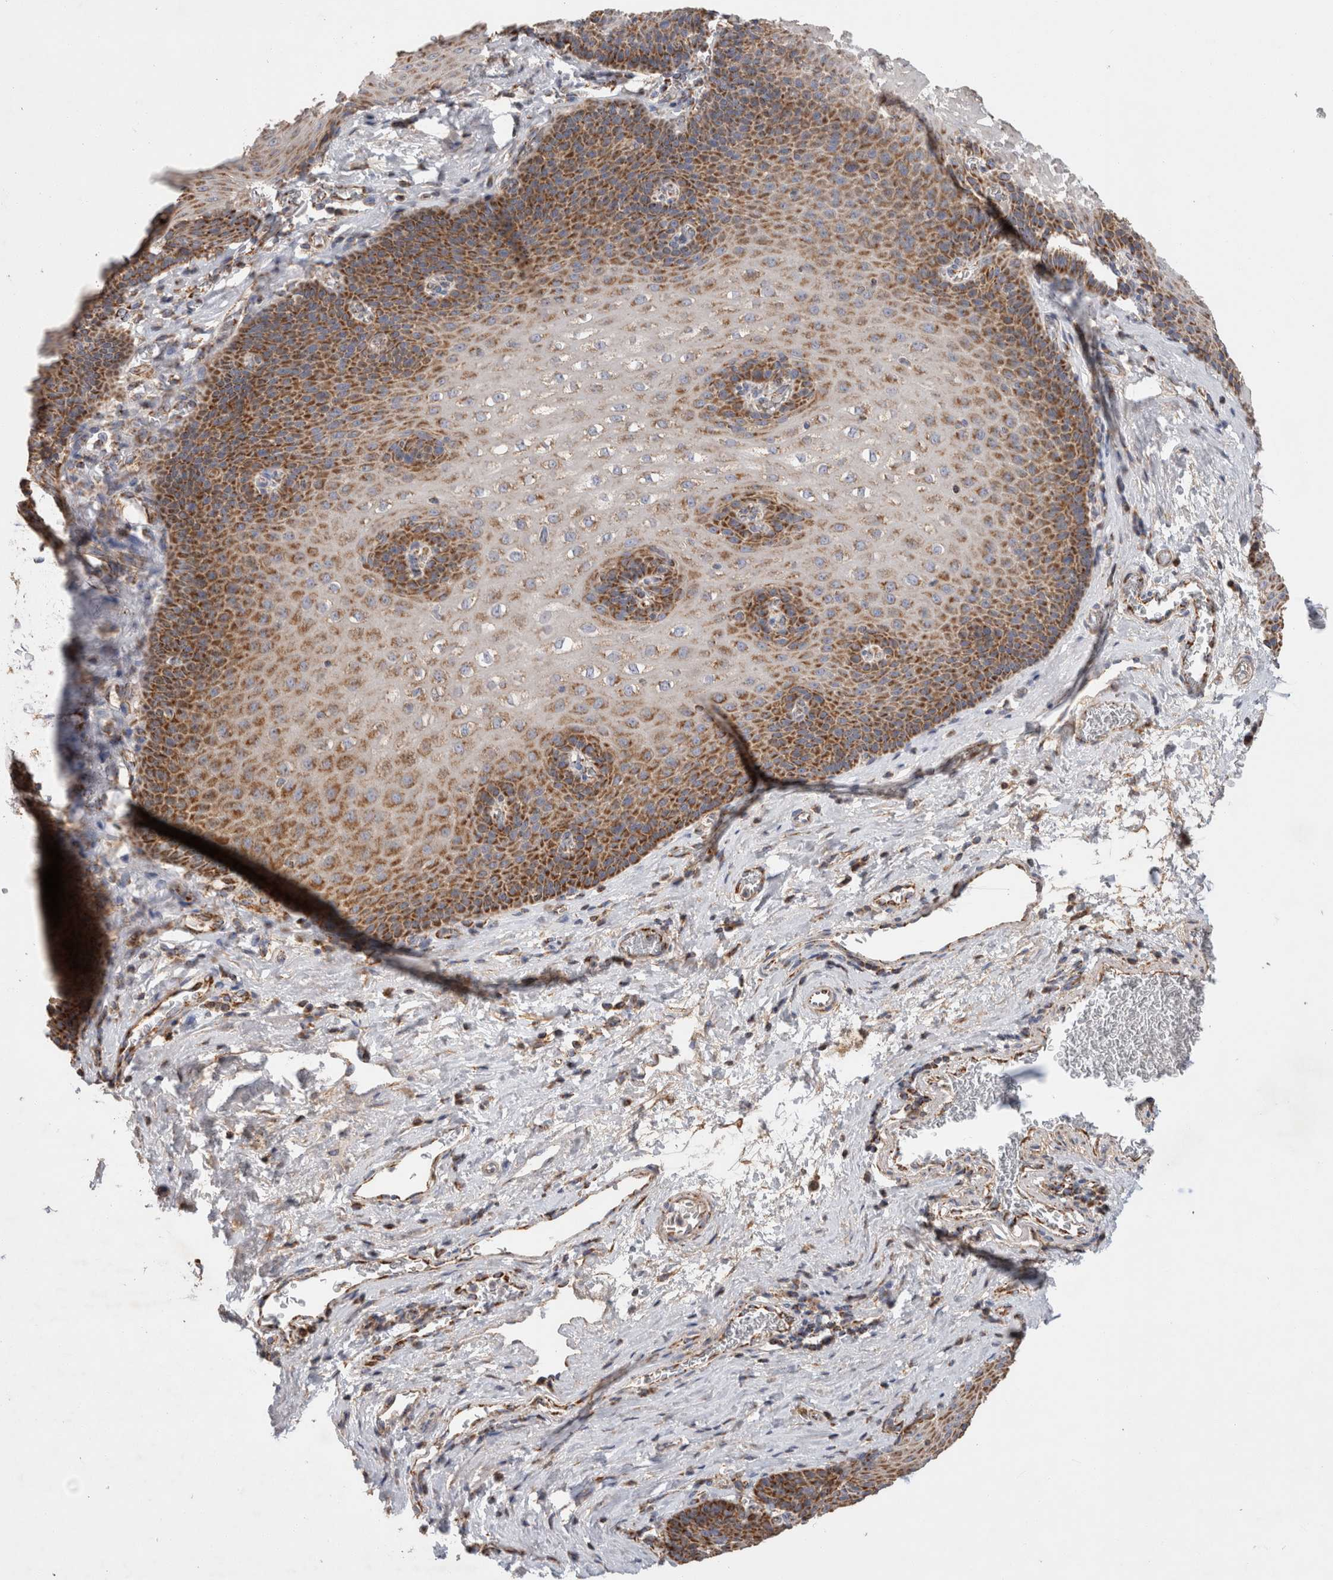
{"staining": {"intensity": "moderate", "quantity": "25%-75%", "location": "cytoplasmic/membranous"}, "tissue": "esophagus", "cell_type": "Squamous epithelial cells", "image_type": "normal", "snomed": [{"axis": "morphology", "description": "Normal tissue, NOS"}, {"axis": "topography", "description": "Esophagus"}], "caption": "IHC (DAB) staining of normal human esophagus demonstrates moderate cytoplasmic/membranous protein positivity in approximately 25%-75% of squamous epithelial cells.", "gene": "IARS2", "patient": {"sex": "male", "age": 48}}